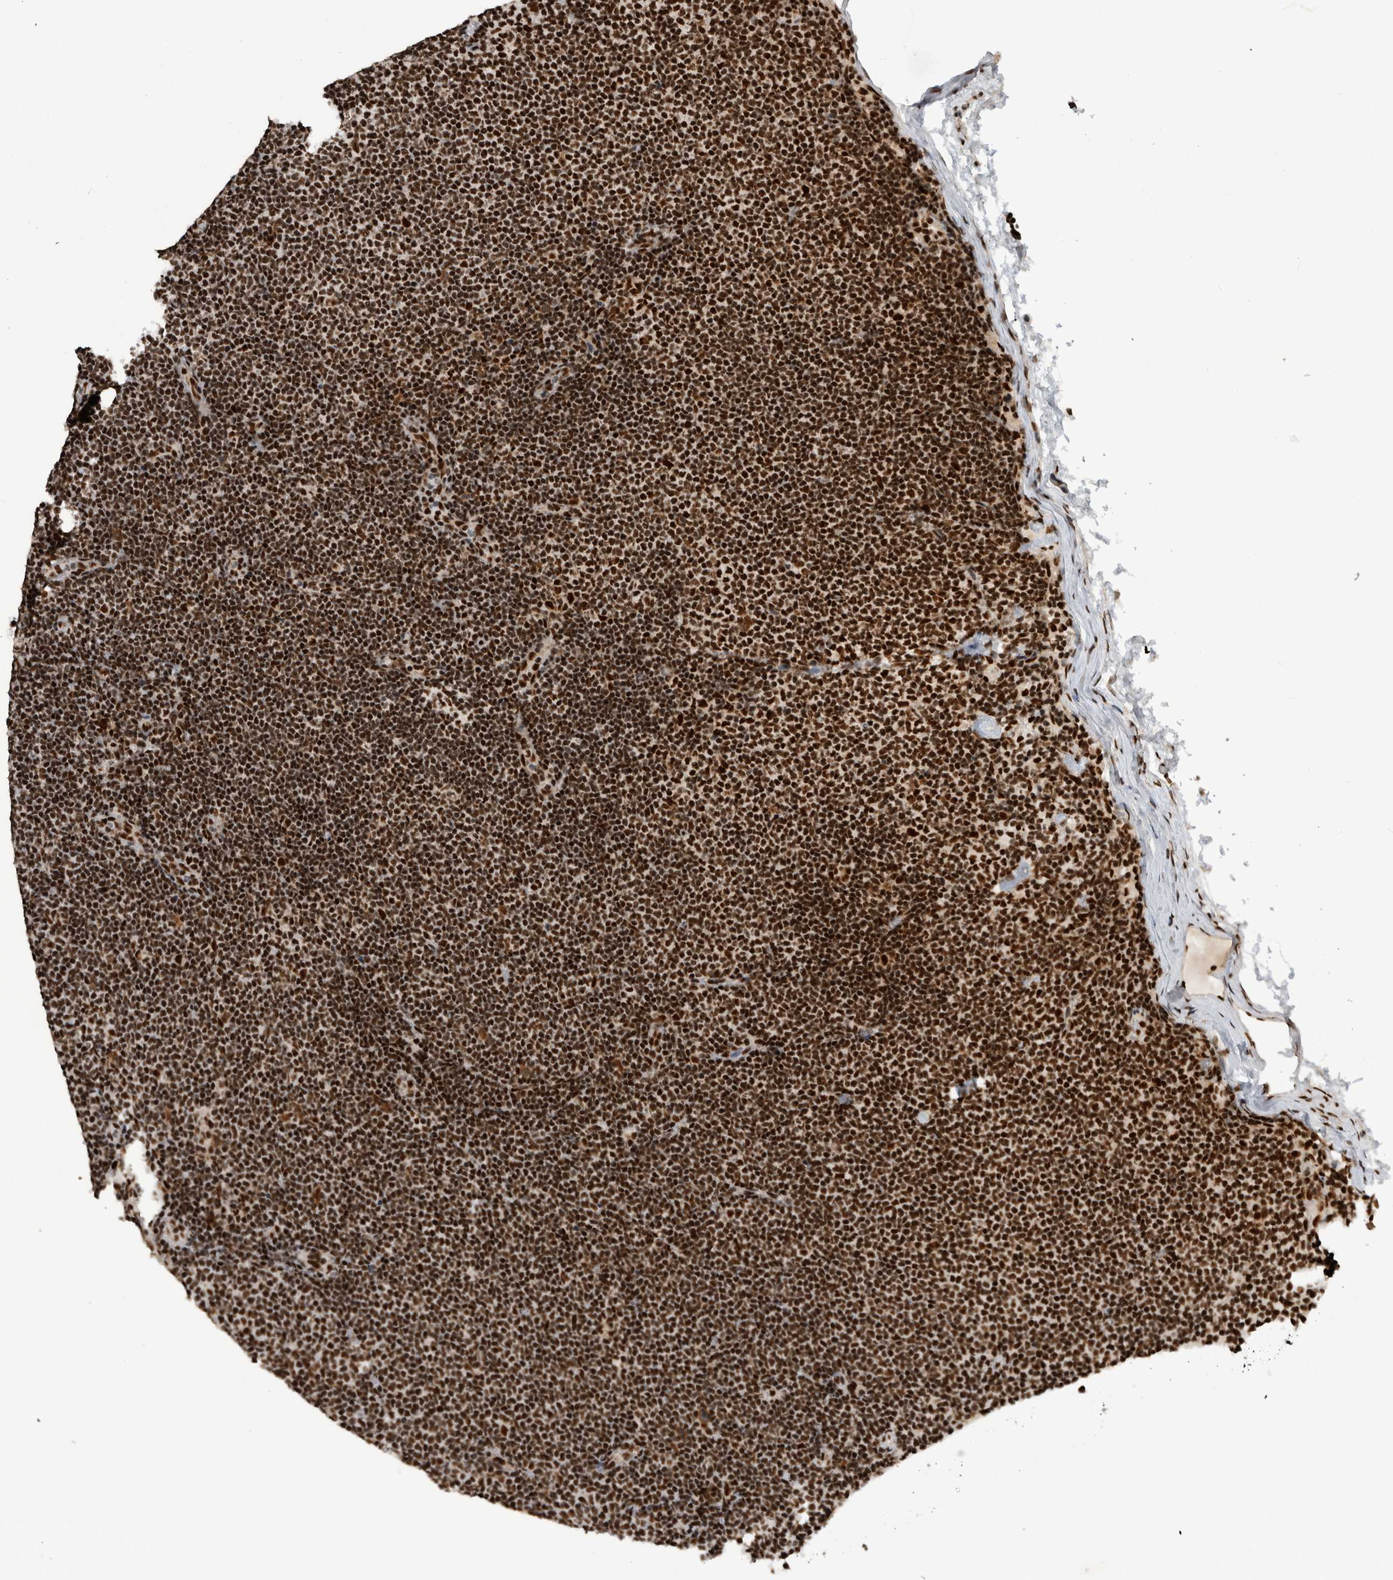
{"staining": {"intensity": "strong", "quantity": ">75%", "location": "nuclear"}, "tissue": "lymphoma", "cell_type": "Tumor cells", "image_type": "cancer", "snomed": [{"axis": "morphology", "description": "Malignant lymphoma, non-Hodgkin's type, Low grade"}, {"axis": "topography", "description": "Lymph node"}], "caption": "IHC (DAB (3,3'-diaminobenzidine)) staining of human low-grade malignant lymphoma, non-Hodgkin's type reveals strong nuclear protein staining in about >75% of tumor cells. (DAB IHC, brown staining for protein, blue staining for nuclei).", "gene": "ZSCAN2", "patient": {"sex": "female", "age": 53}}